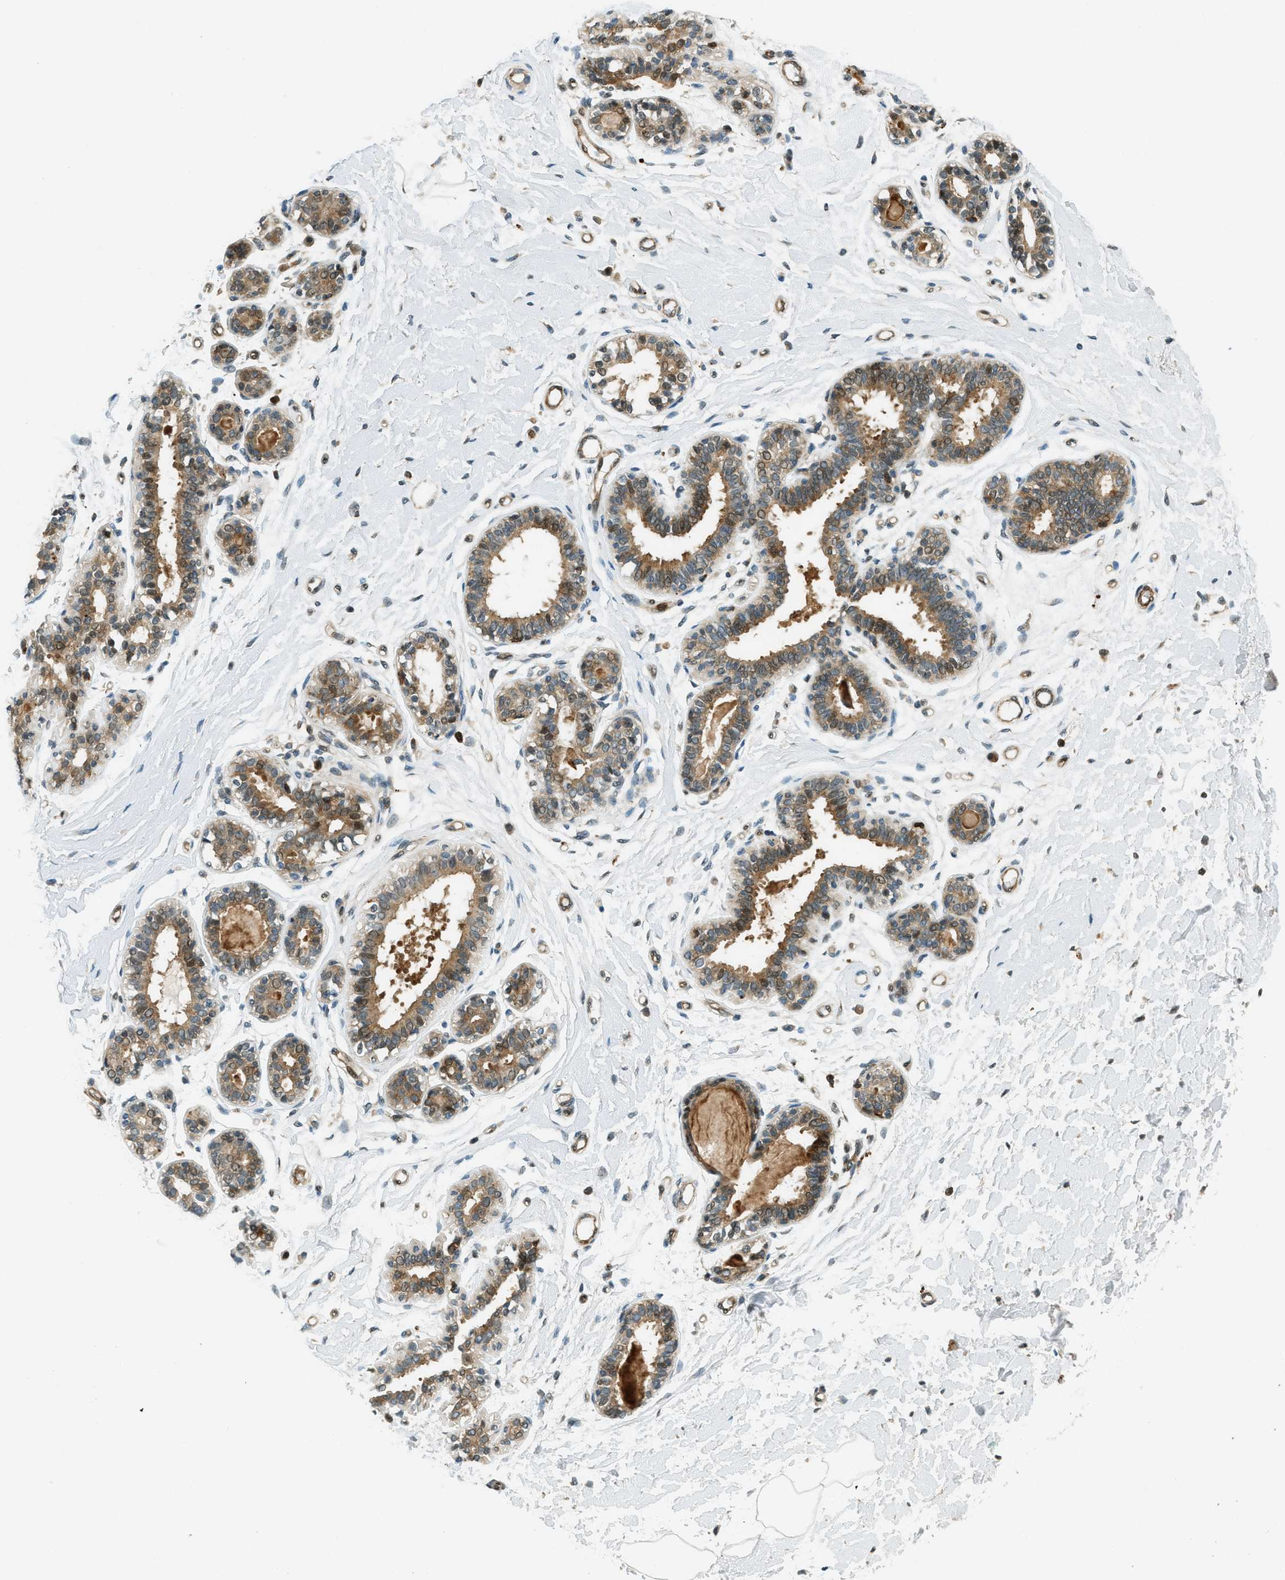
{"staining": {"intensity": "negative", "quantity": "none", "location": "none"}, "tissue": "breast", "cell_type": "Adipocytes", "image_type": "normal", "snomed": [{"axis": "morphology", "description": "Normal tissue, NOS"}, {"axis": "morphology", "description": "Lobular carcinoma"}, {"axis": "topography", "description": "Breast"}], "caption": "An IHC micrograph of normal breast is shown. There is no staining in adipocytes of breast.", "gene": "PTPN23", "patient": {"sex": "female", "age": 59}}